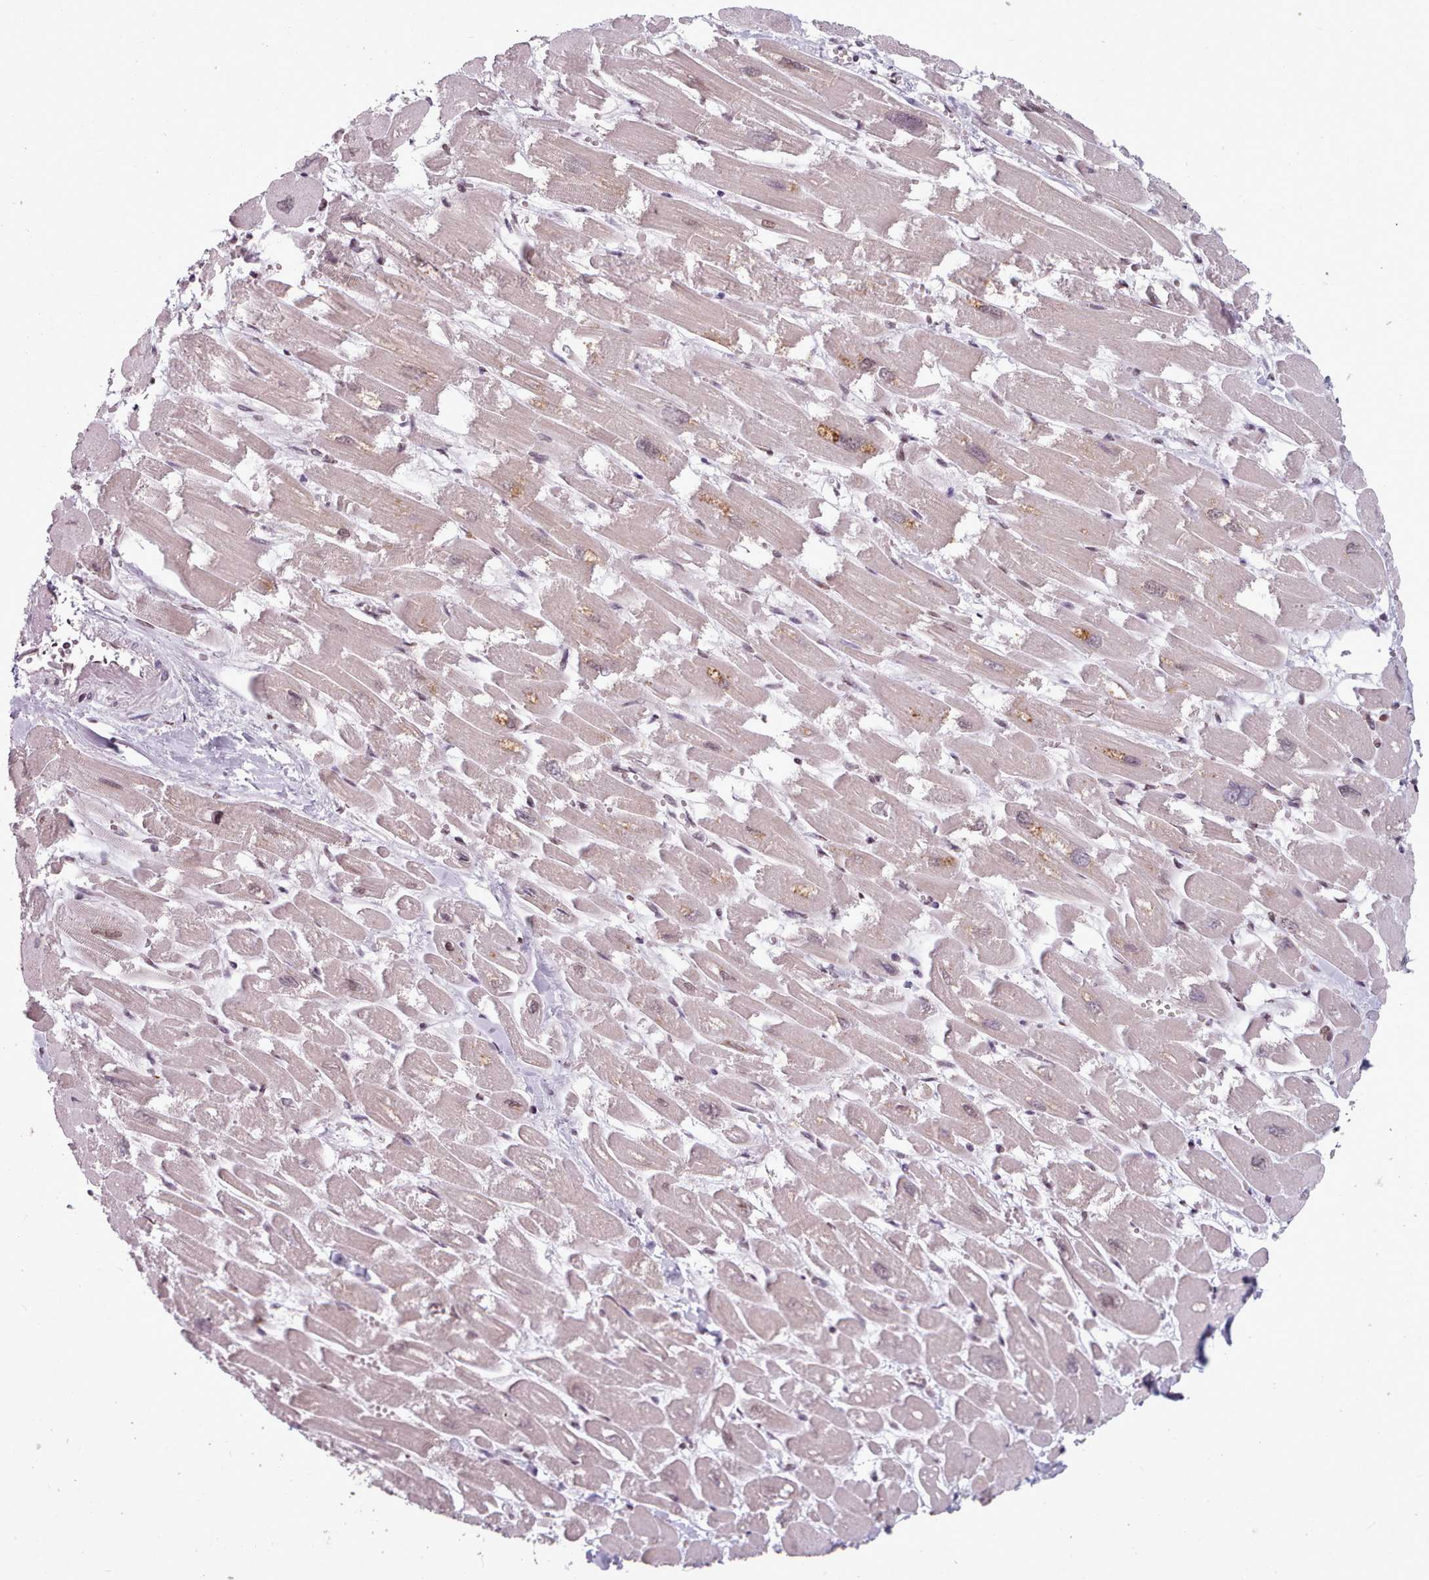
{"staining": {"intensity": "moderate", "quantity": "<25%", "location": "cytoplasmic/membranous,nuclear"}, "tissue": "heart muscle", "cell_type": "Cardiomyocytes", "image_type": "normal", "snomed": [{"axis": "morphology", "description": "Normal tissue, NOS"}, {"axis": "topography", "description": "Heart"}], "caption": "Immunohistochemical staining of normal human heart muscle demonstrates moderate cytoplasmic/membranous,nuclear protein positivity in about <25% of cardiomyocytes.", "gene": "SRRM1", "patient": {"sex": "male", "age": 54}}